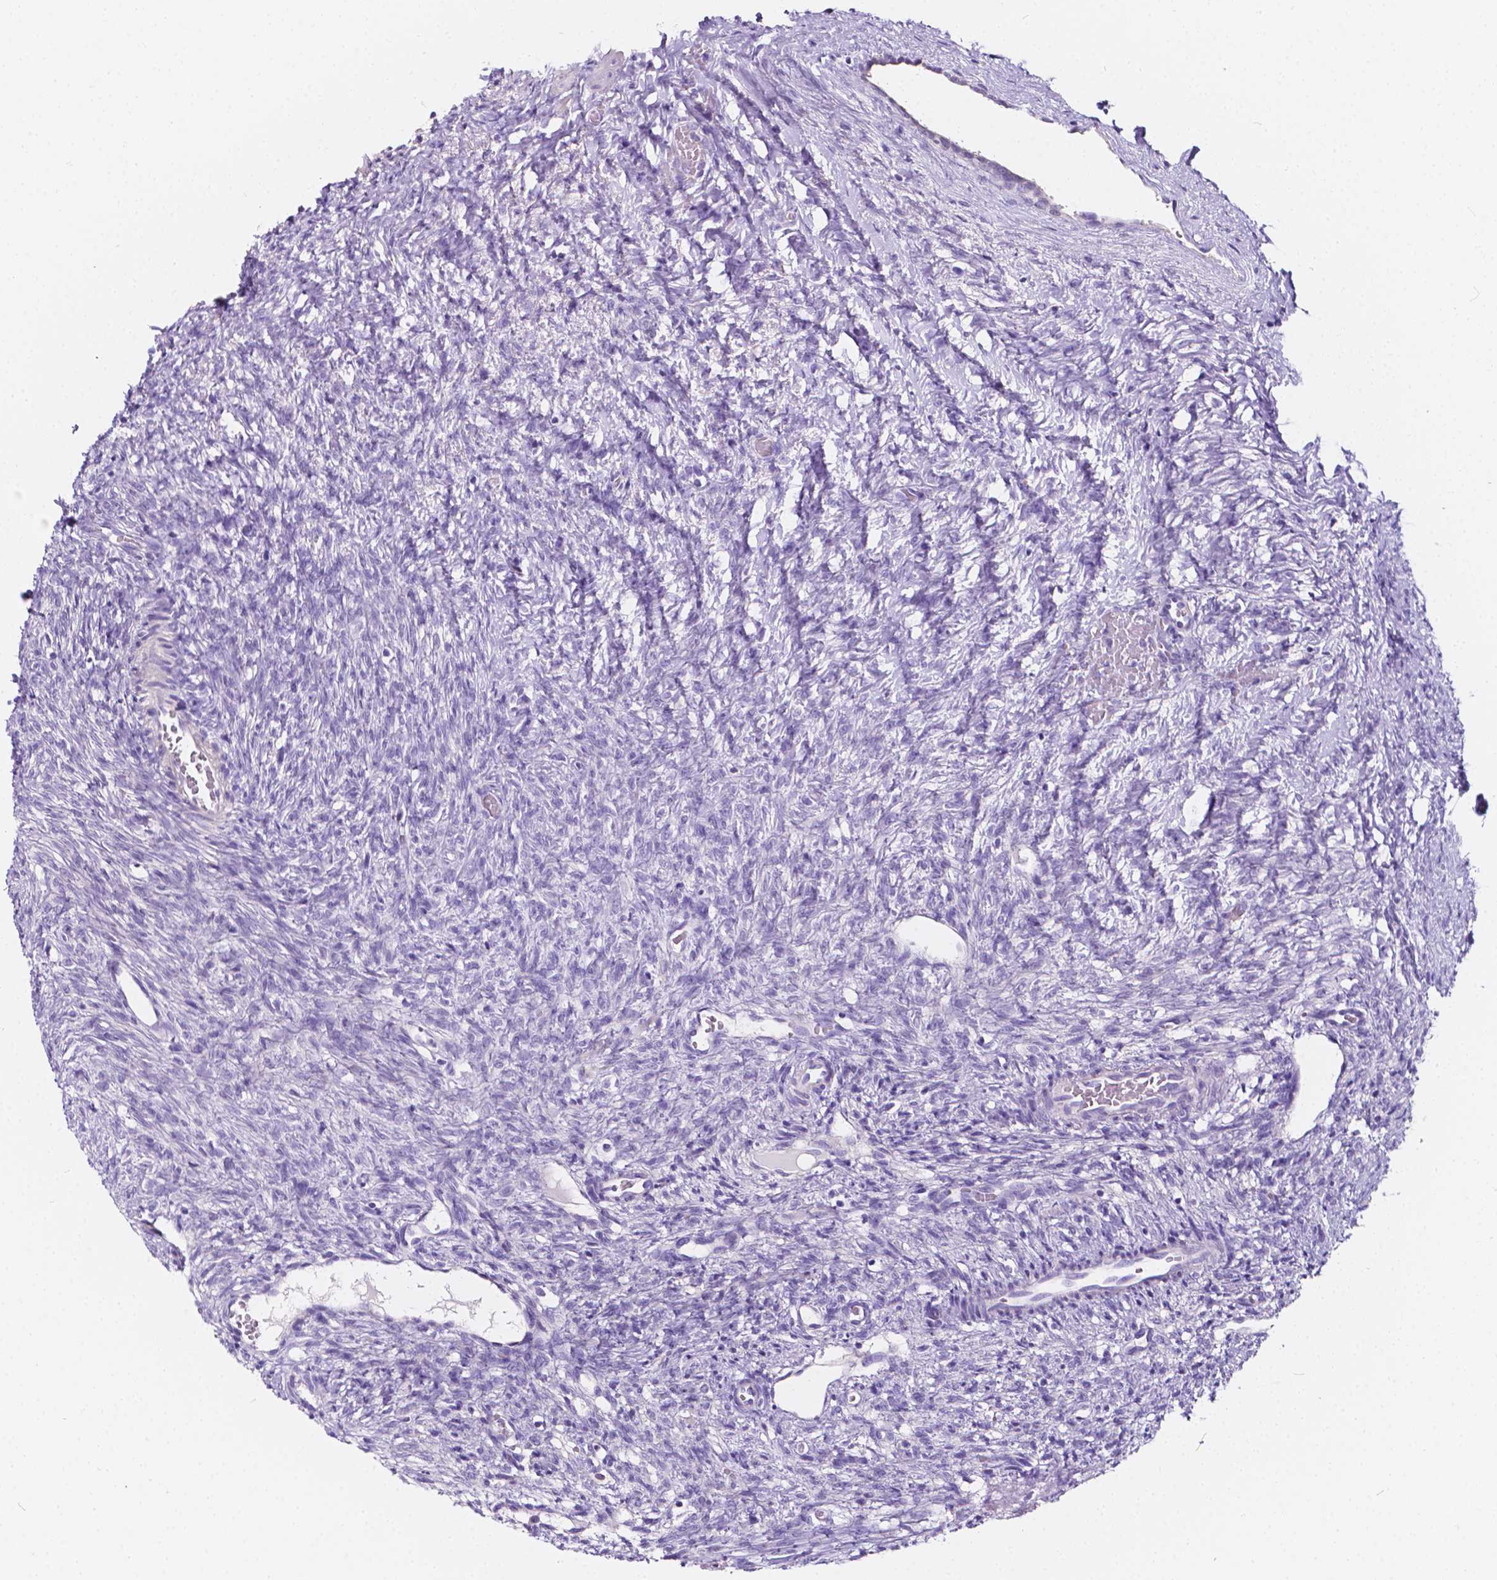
{"staining": {"intensity": "negative", "quantity": "none", "location": "none"}, "tissue": "ovary", "cell_type": "Follicle cells", "image_type": "normal", "snomed": [{"axis": "morphology", "description": "Normal tissue, NOS"}, {"axis": "topography", "description": "Ovary"}], "caption": "Micrograph shows no significant protein staining in follicle cells of unremarkable ovary. Brightfield microscopy of immunohistochemistry (IHC) stained with DAB (brown) and hematoxylin (blue), captured at high magnification.", "gene": "CLSTN2", "patient": {"sex": "female", "age": 46}}